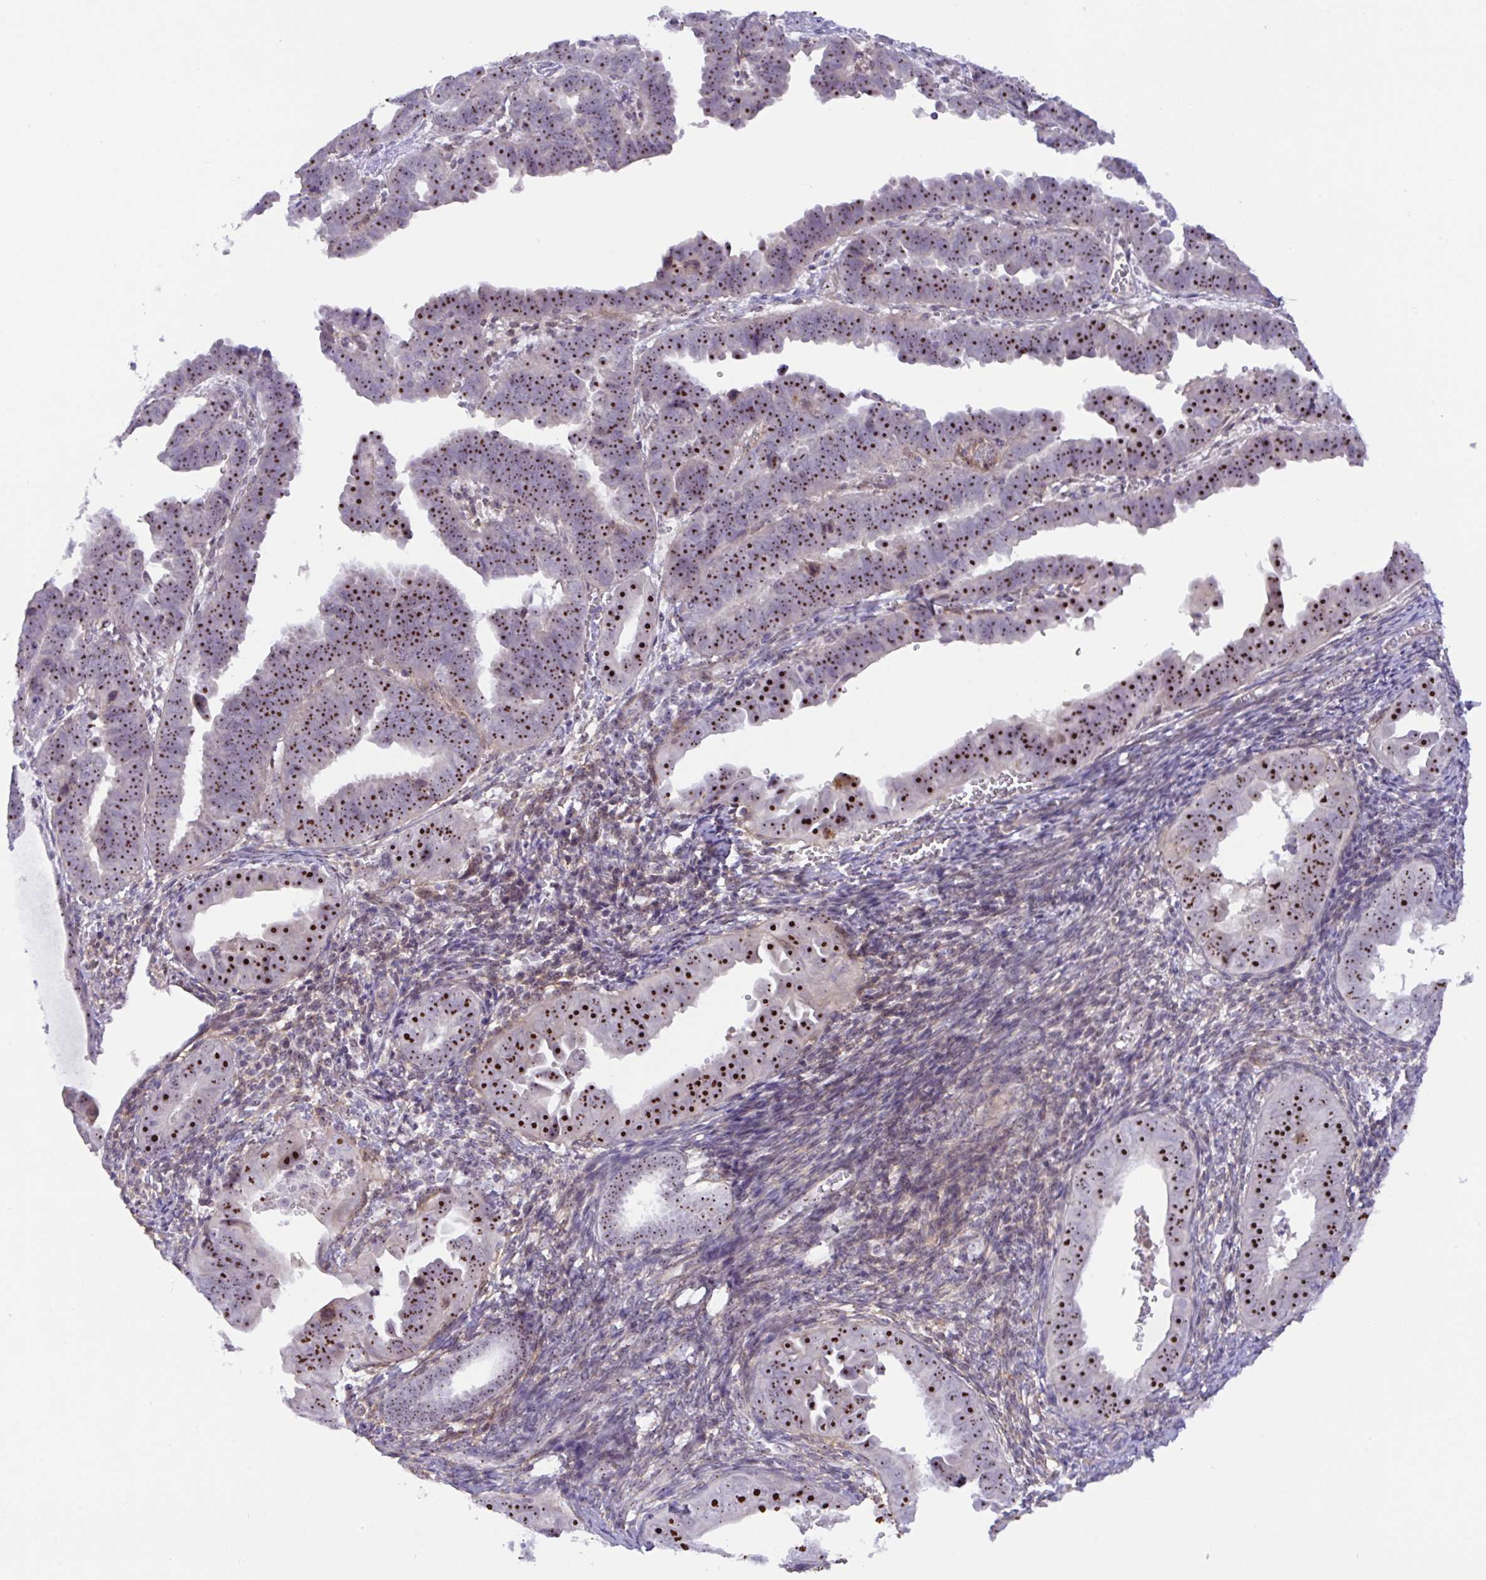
{"staining": {"intensity": "strong", "quantity": ">75%", "location": "nuclear"}, "tissue": "endometrial cancer", "cell_type": "Tumor cells", "image_type": "cancer", "snomed": [{"axis": "morphology", "description": "Adenocarcinoma, NOS"}, {"axis": "topography", "description": "Endometrium"}], "caption": "Protein expression analysis of endometrial cancer (adenocarcinoma) exhibits strong nuclear staining in about >75% of tumor cells.", "gene": "MXRA8", "patient": {"sex": "female", "age": 75}}